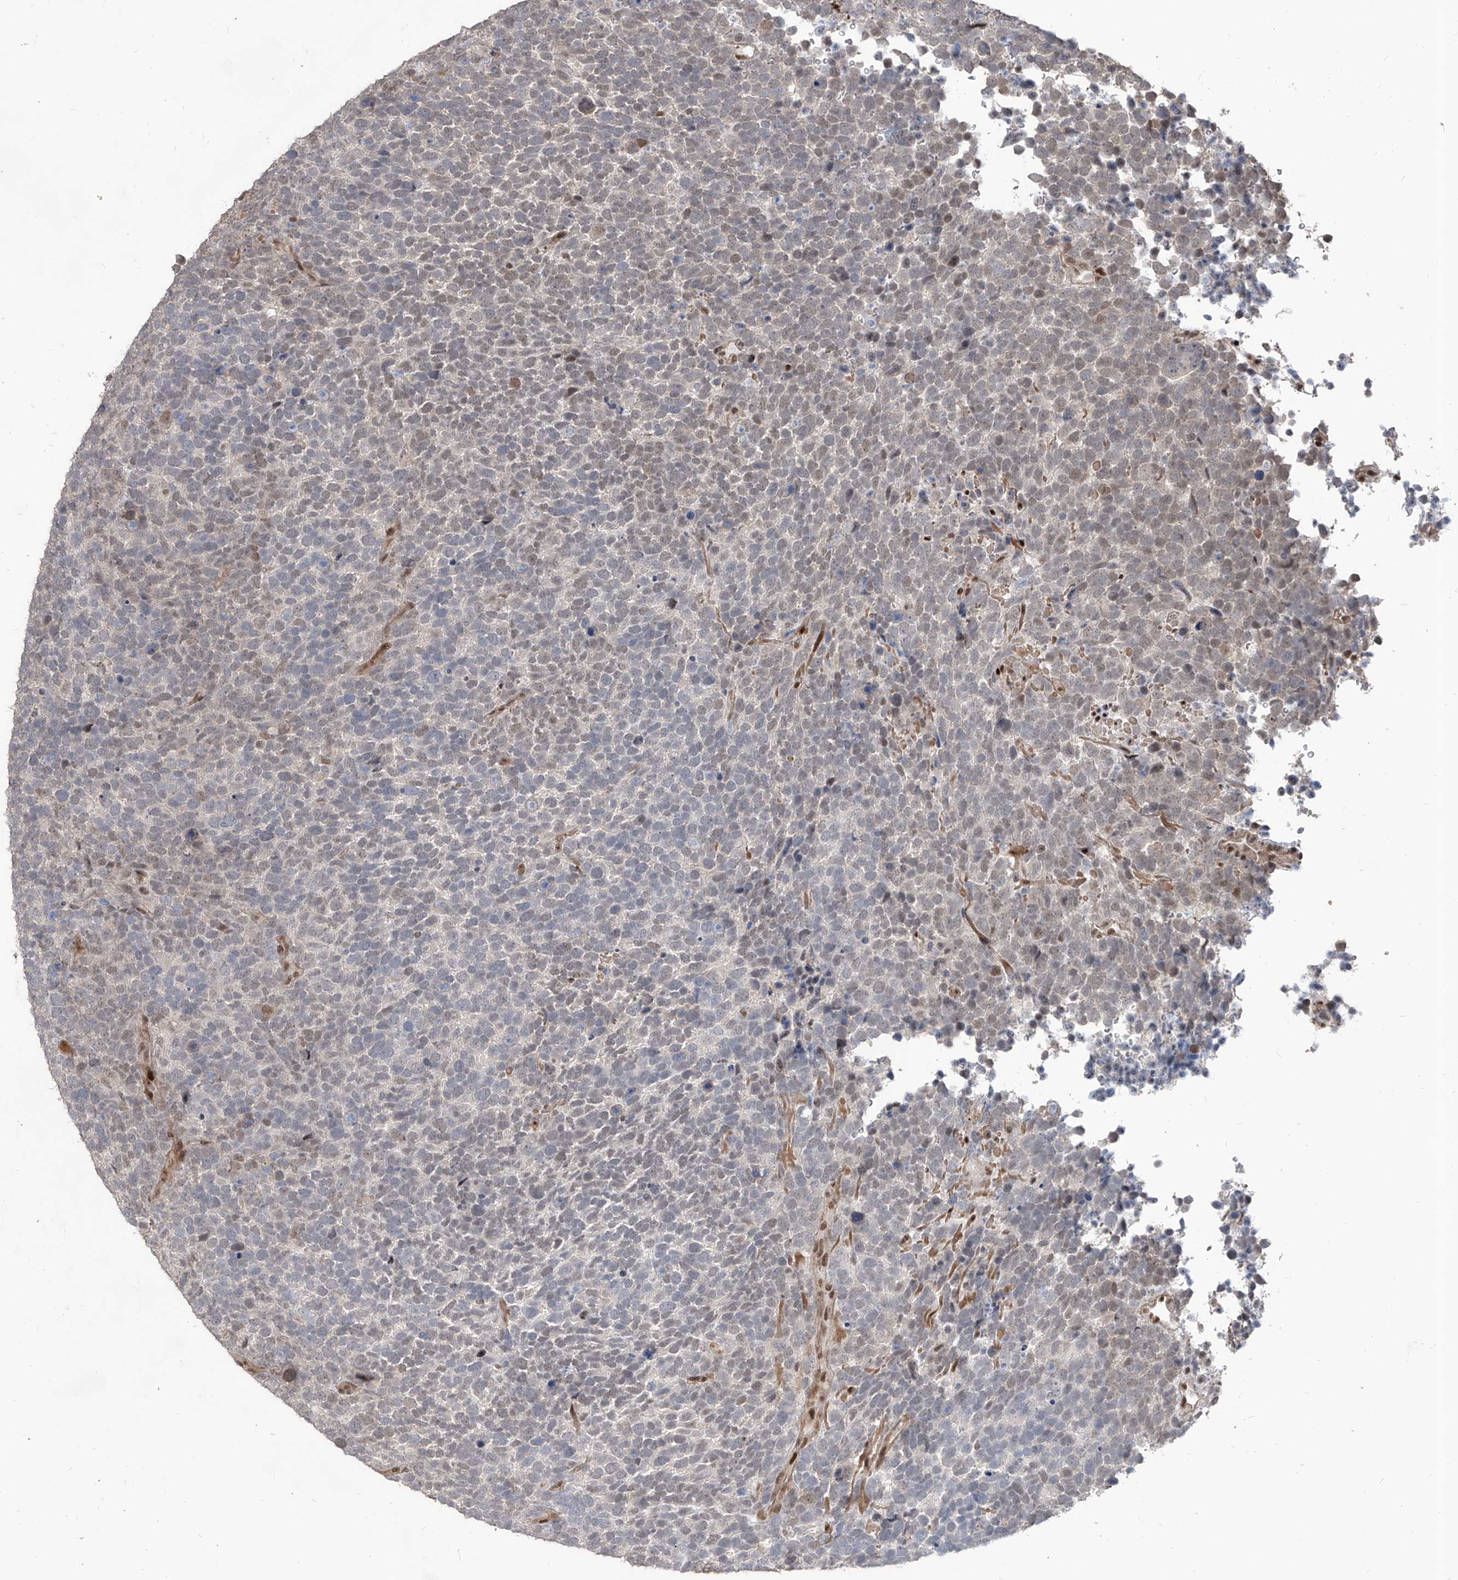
{"staining": {"intensity": "negative", "quantity": "none", "location": "none"}, "tissue": "urothelial cancer", "cell_type": "Tumor cells", "image_type": "cancer", "snomed": [{"axis": "morphology", "description": "Urothelial carcinoma, High grade"}, {"axis": "topography", "description": "Urinary bladder"}], "caption": "Tumor cells are negative for protein expression in human urothelial carcinoma (high-grade). The staining was performed using DAB to visualize the protein expression in brown, while the nuclei were stained in blue with hematoxylin (Magnification: 20x).", "gene": "IRF2", "patient": {"sex": "female", "age": 82}}